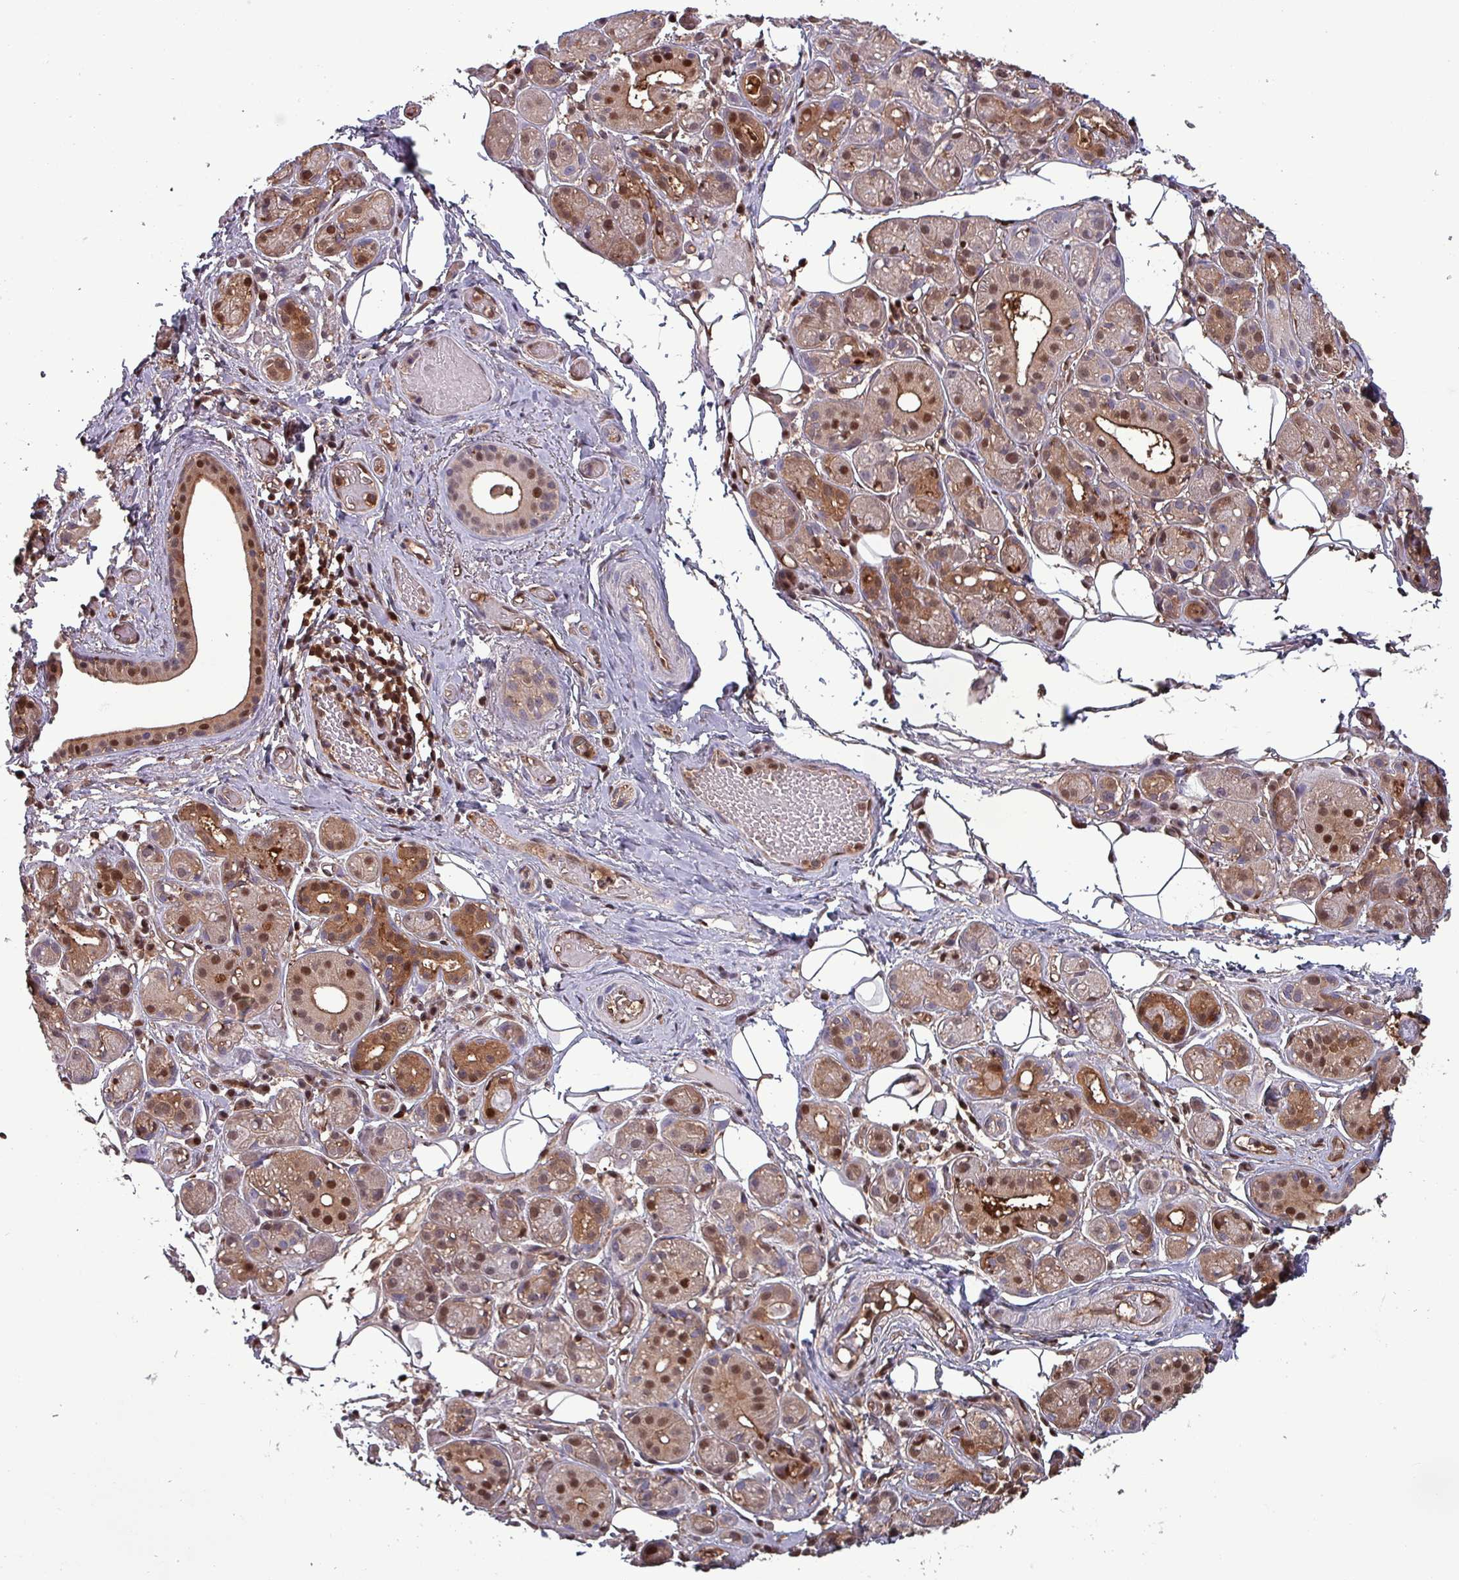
{"staining": {"intensity": "moderate", "quantity": "25%-75%", "location": "cytoplasmic/membranous,nuclear"}, "tissue": "salivary gland", "cell_type": "Glandular cells", "image_type": "normal", "snomed": [{"axis": "morphology", "description": "Normal tissue, NOS"}, {"axis": "topography", "description": "Salivary gland"}], "caption": "Protein staining shows moderate cytoplasmic/membranous,nuclear expression in about 25%-75% of glandular cells in normal salivary gland.", "gene": "PSMB8", "patient": {"sex": "male", "age": 82}}